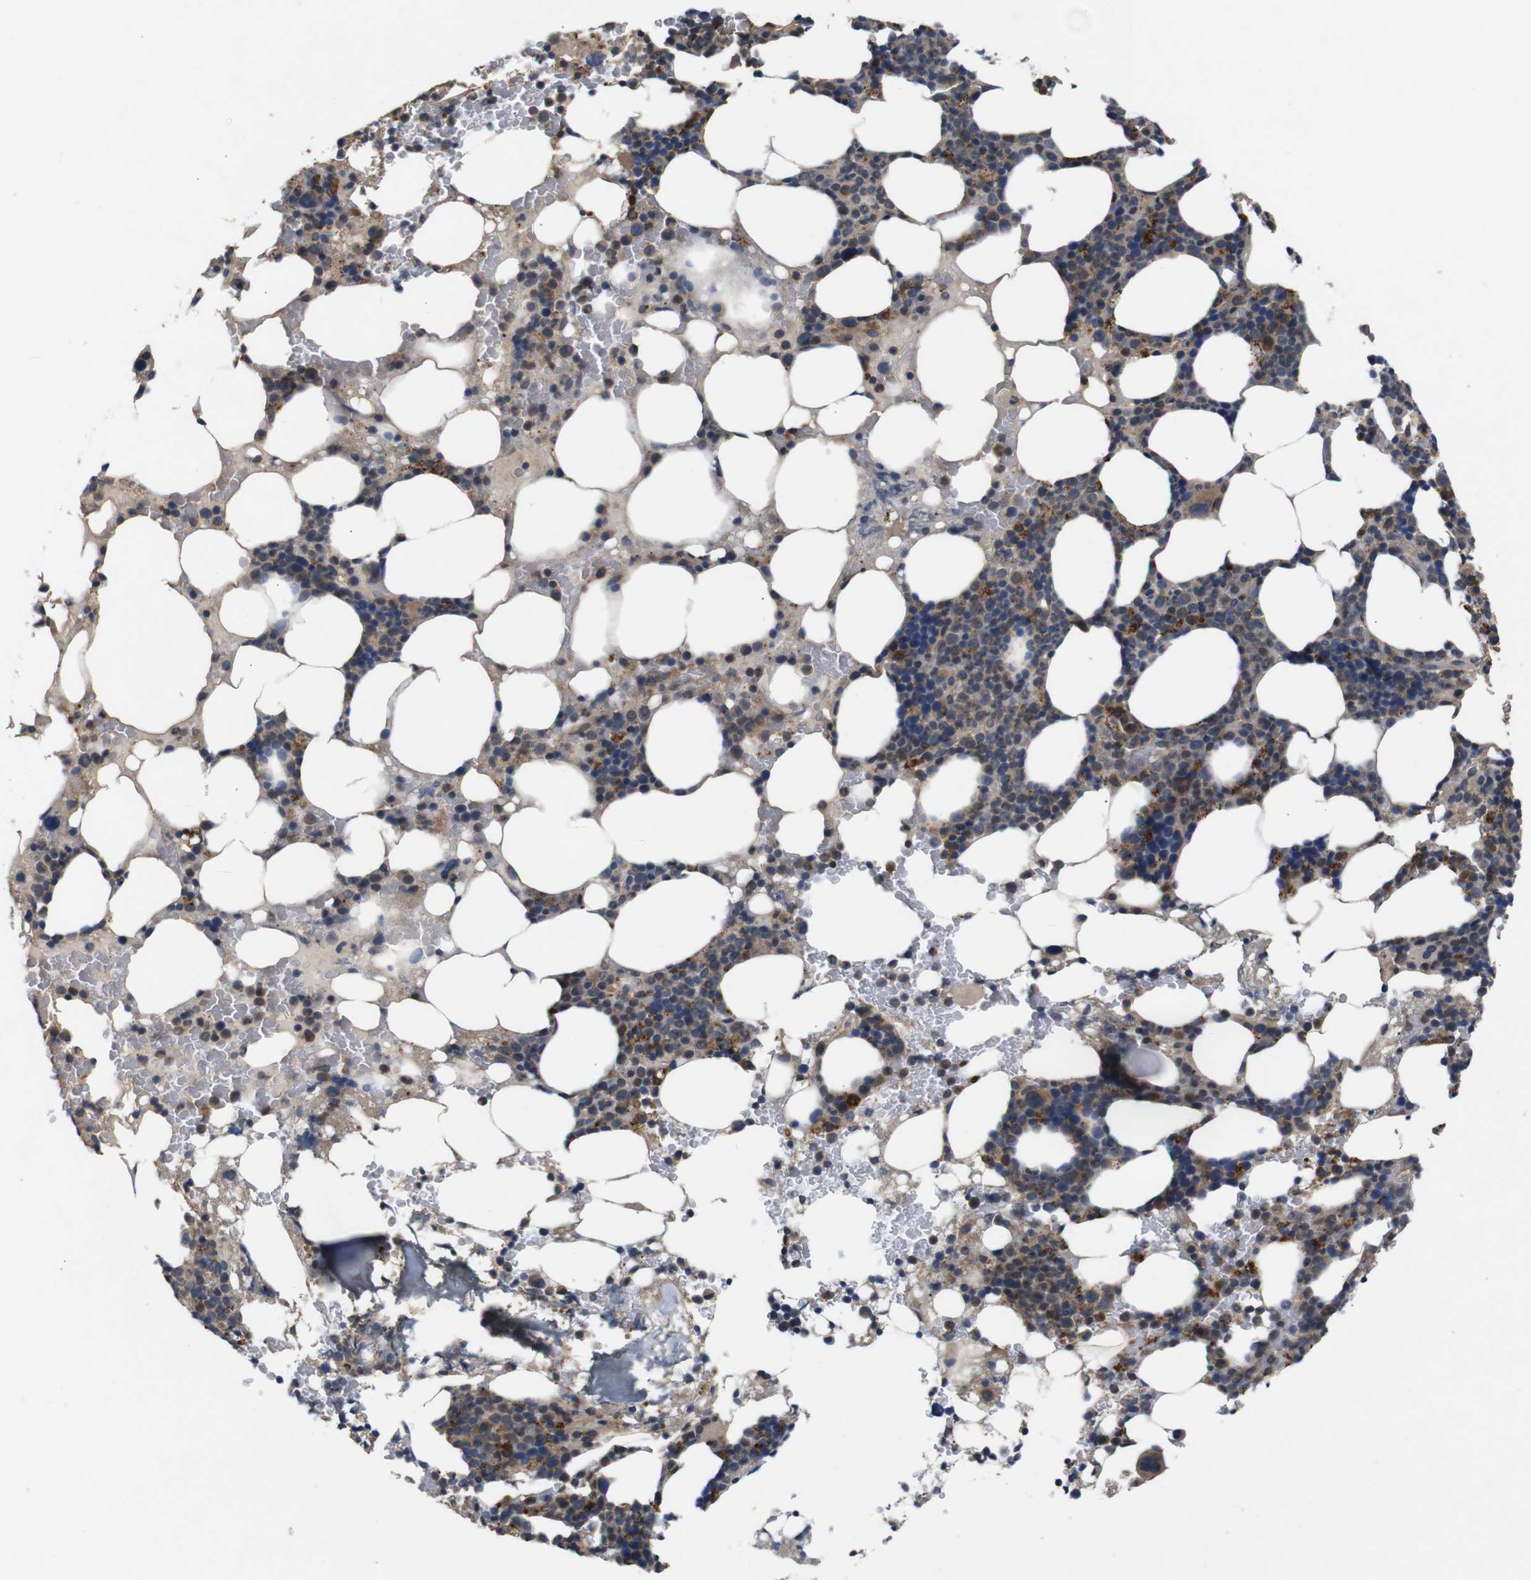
{"staining": {"intensity": "moderate", "quantity": "25%-75%", "location": "cytoplasmic/membranous"}, "tissue": "bone marrow", "cell_type": "Hematopoietic cells", "image_type": "normal", "snomed": [{"axis": "morphology", "description": "Normal tissue, NOS"}, {"axis": "morphology", "description": "Inflammation, NOS"}, {"axis": "topography", "description": "Bone marrow"}], "caption": "Unremarkable bone marrow was stained to show a protein in brown. There is medium levels of moderate cytoplasmic/membranous positivity in approximately 25%-75% of hematopoietic cells. (IHC, brightfield microscopy, high magnification).", "gene": "PTPN1", "patient": {"sex": "female", "age": 84}}